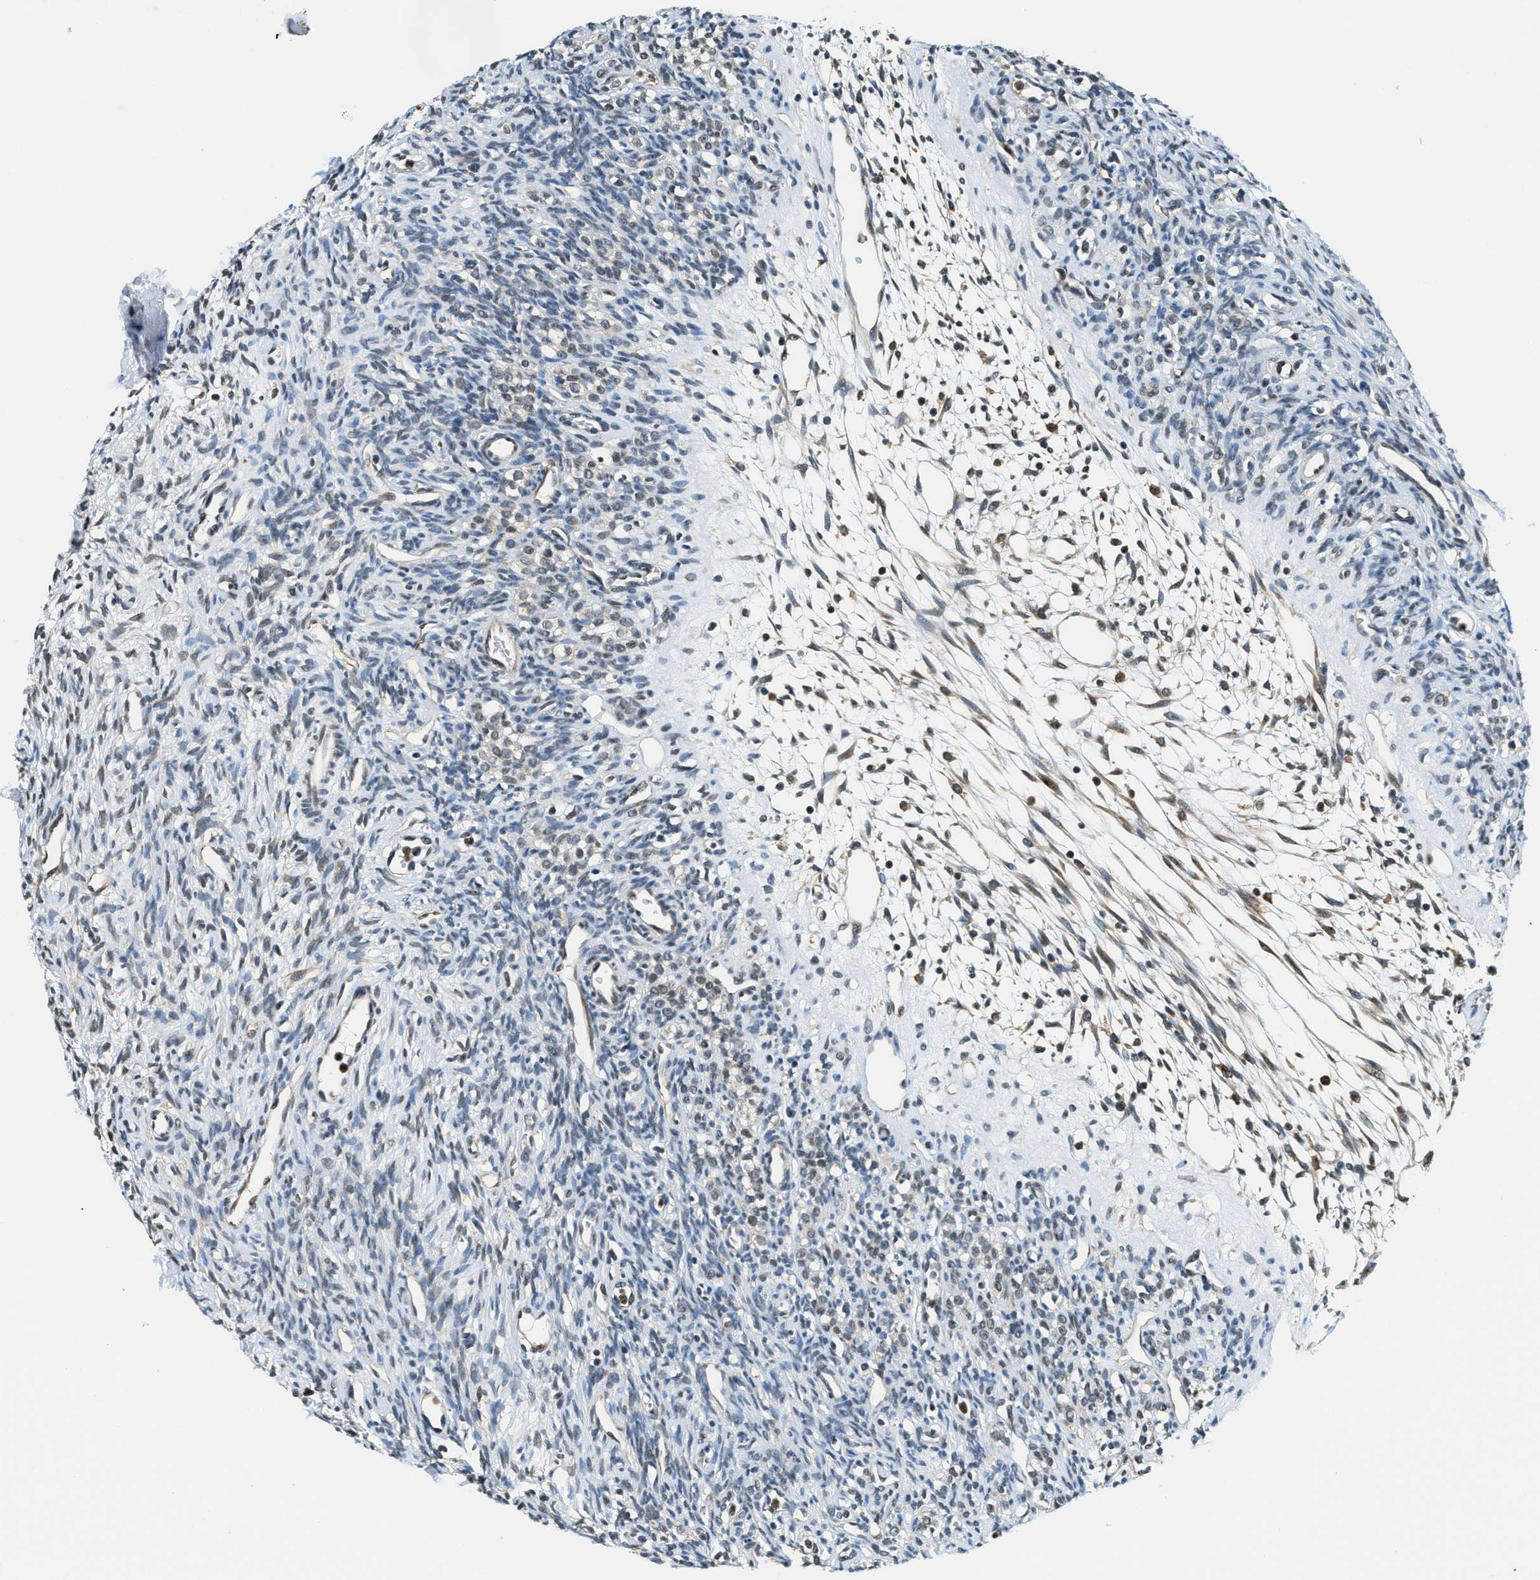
{"staining": {"intensity": "moderate", "quantity": "25%-75%", "location": "nuclear"}, "tissue": "ovary", "cell_type": "Ovarian stroma cells", "image_type": "normal", "snomed": [{"axis": "morphology", "description": "Normal tissue, NOS"}, {"axis": "topography", "description": "Ovary"}], "caption": "Immunohistochemical staining of normal ovary demonstrates medium levels of moderate nuclear expression in about 25%-75% of ovarian stroma cells.", "gene": "RAB11FIP1", "patient": {"sex": "female", "age": 33}}